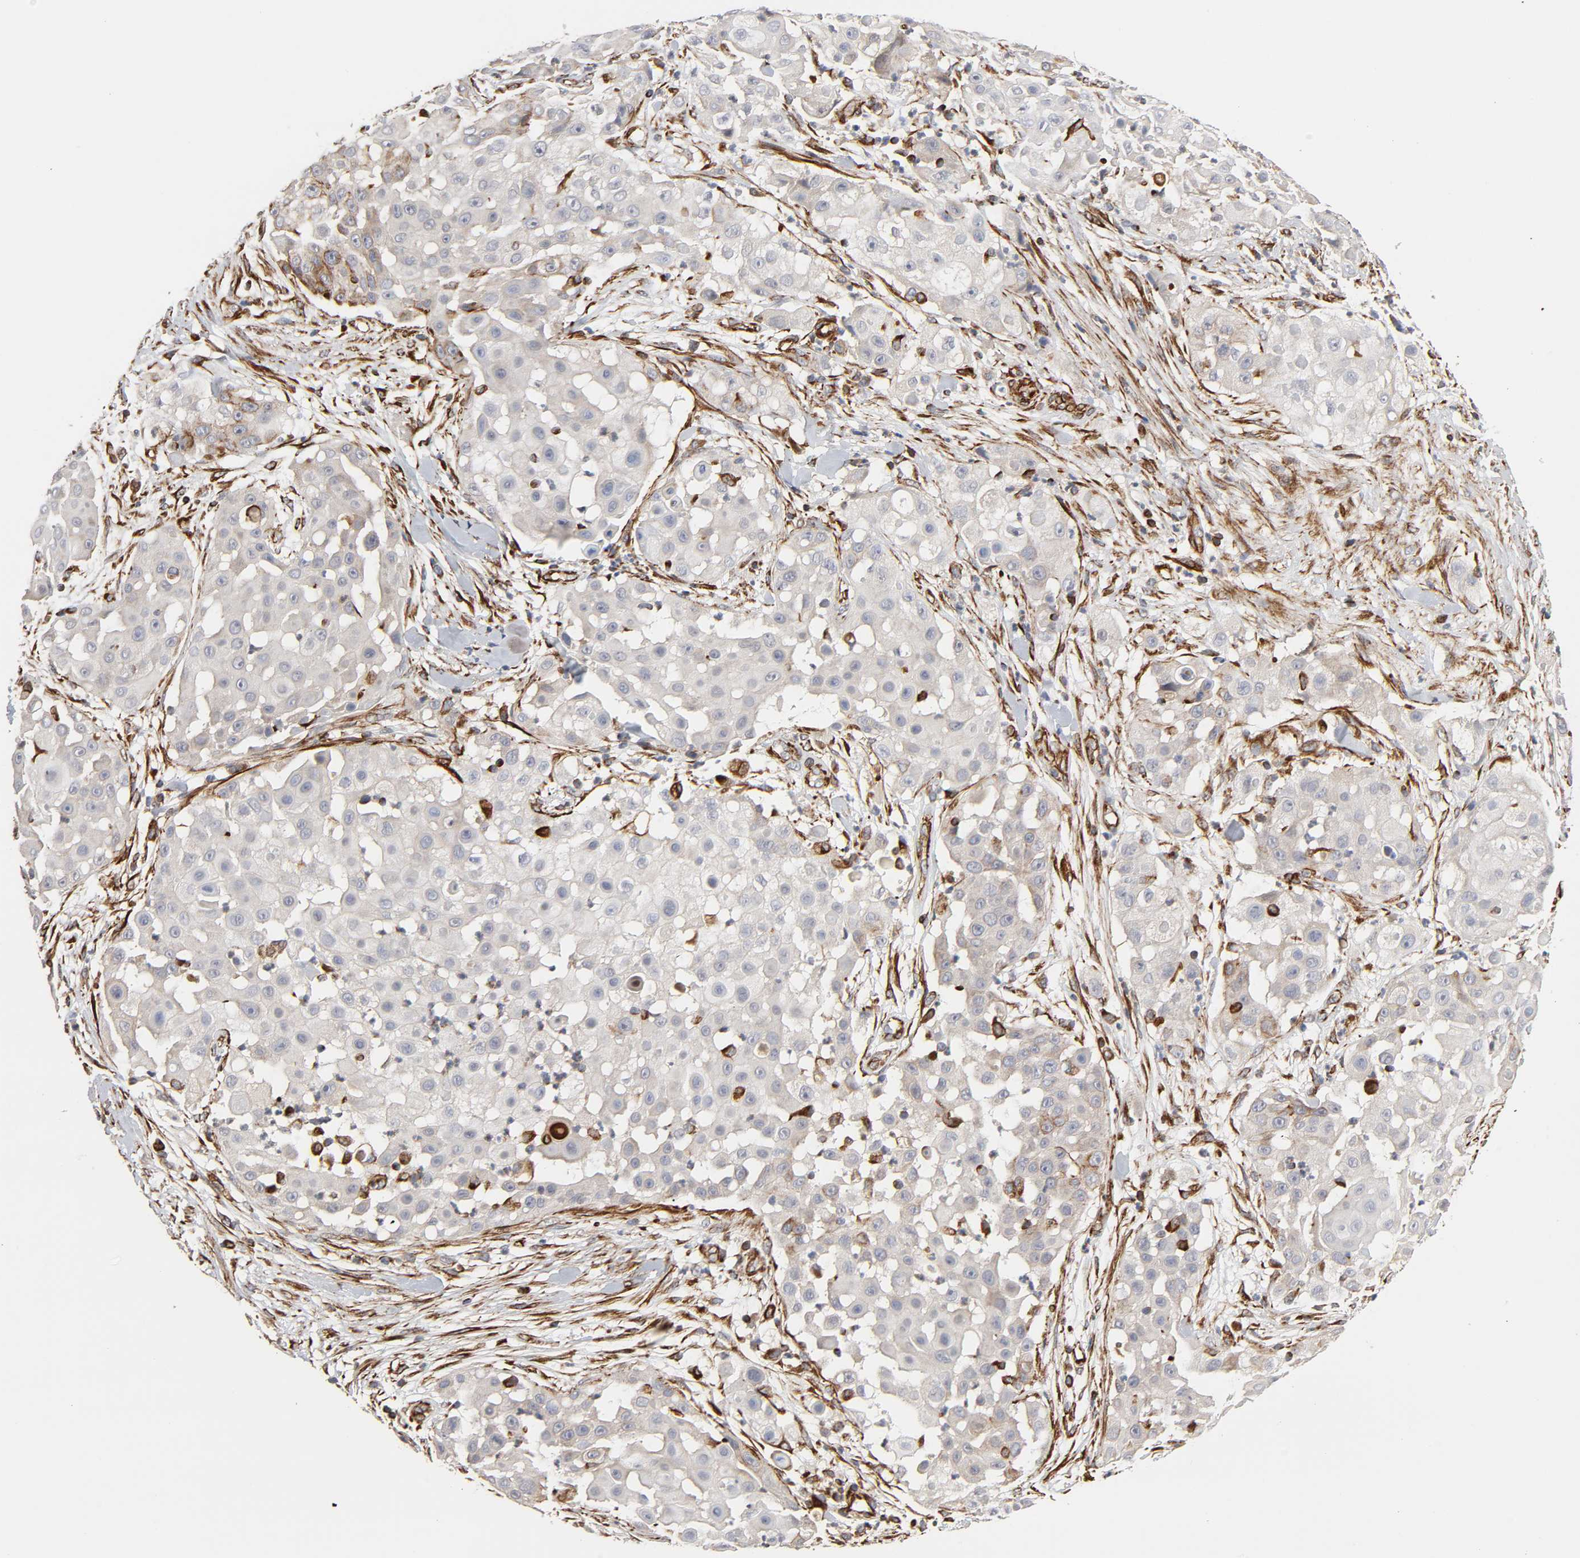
{"staining": {"intensity": "moderate", "quantity": "<25%", "location": "cytoplasmic/membranous"}, "tissue": "skin cancer", "cell_type": "Tumor cells", "image_type": "cancer", "snomed": [{"axis": "morphology", "description": "Squamous cell carcinoma, NOS"}, {"axis": "topography", "description": "Skin"}], "caption": "This image demonstrates IHC staining of skin cancer (squamous cell carcinoma), with low moderate cytoplasmic/membranous positivity in about <25% of tumor cells.", "gene": "FAM118A", "patient": {"sex": "female", "age": 57}}